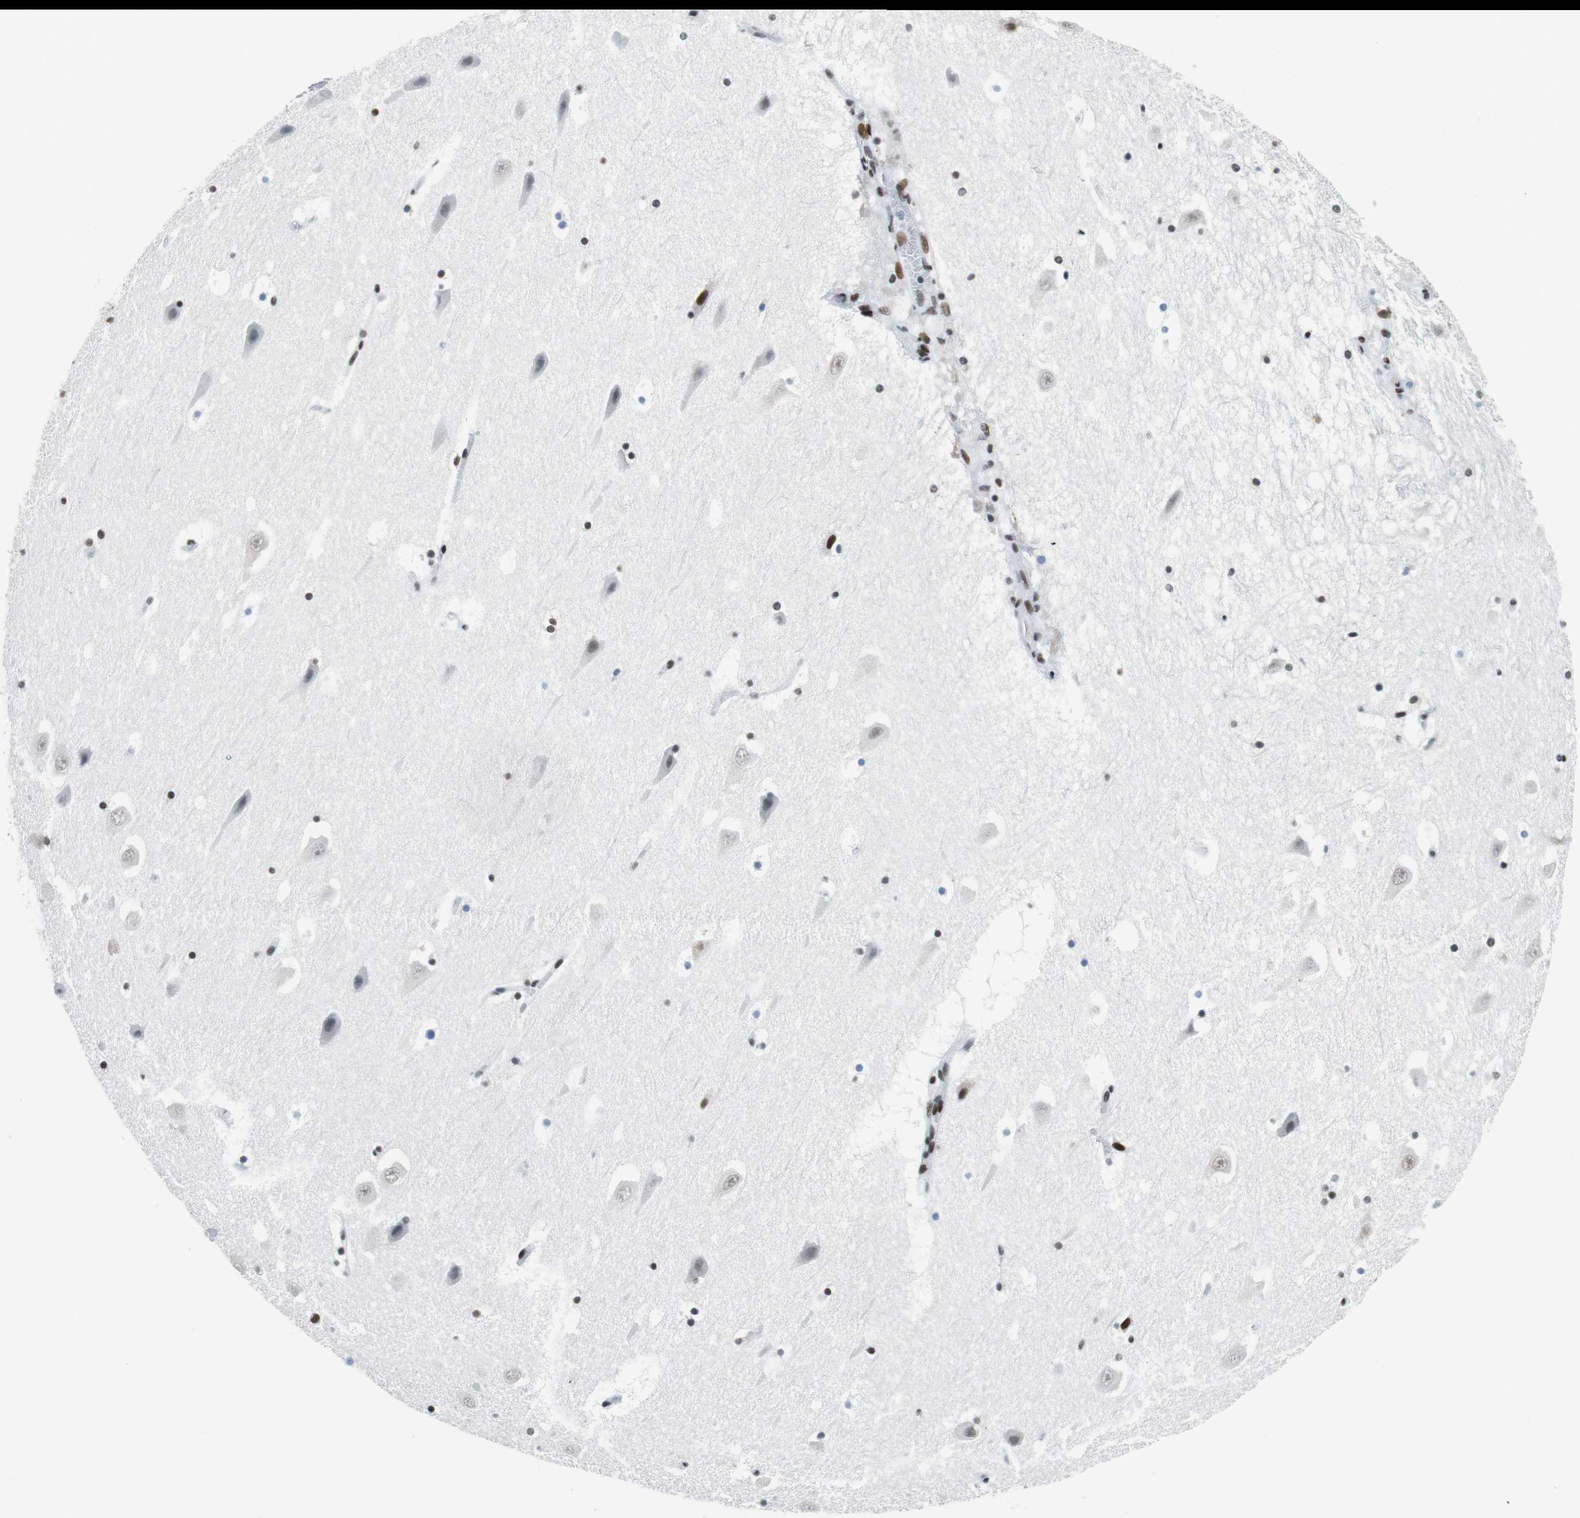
{"staining": {"intensity": "moderate", "quantity": "25%-75%", "location": "nuclear"}, "tissue": "hippocampus", "cell_type": "Glial cells", "image_type": "normal", "snomed": [{"axis": "morphology", "description": "Normal tissue, NOS"}, {"axis": "topography", "description": "Hippocampus"}], "caption": "Unremarkable hippocampus demonstrates moderate nuclear positivity in about 25%-75% of glial cells.", "gene": "HDAC3", "patient": {"sex": "male", "age": 45}}